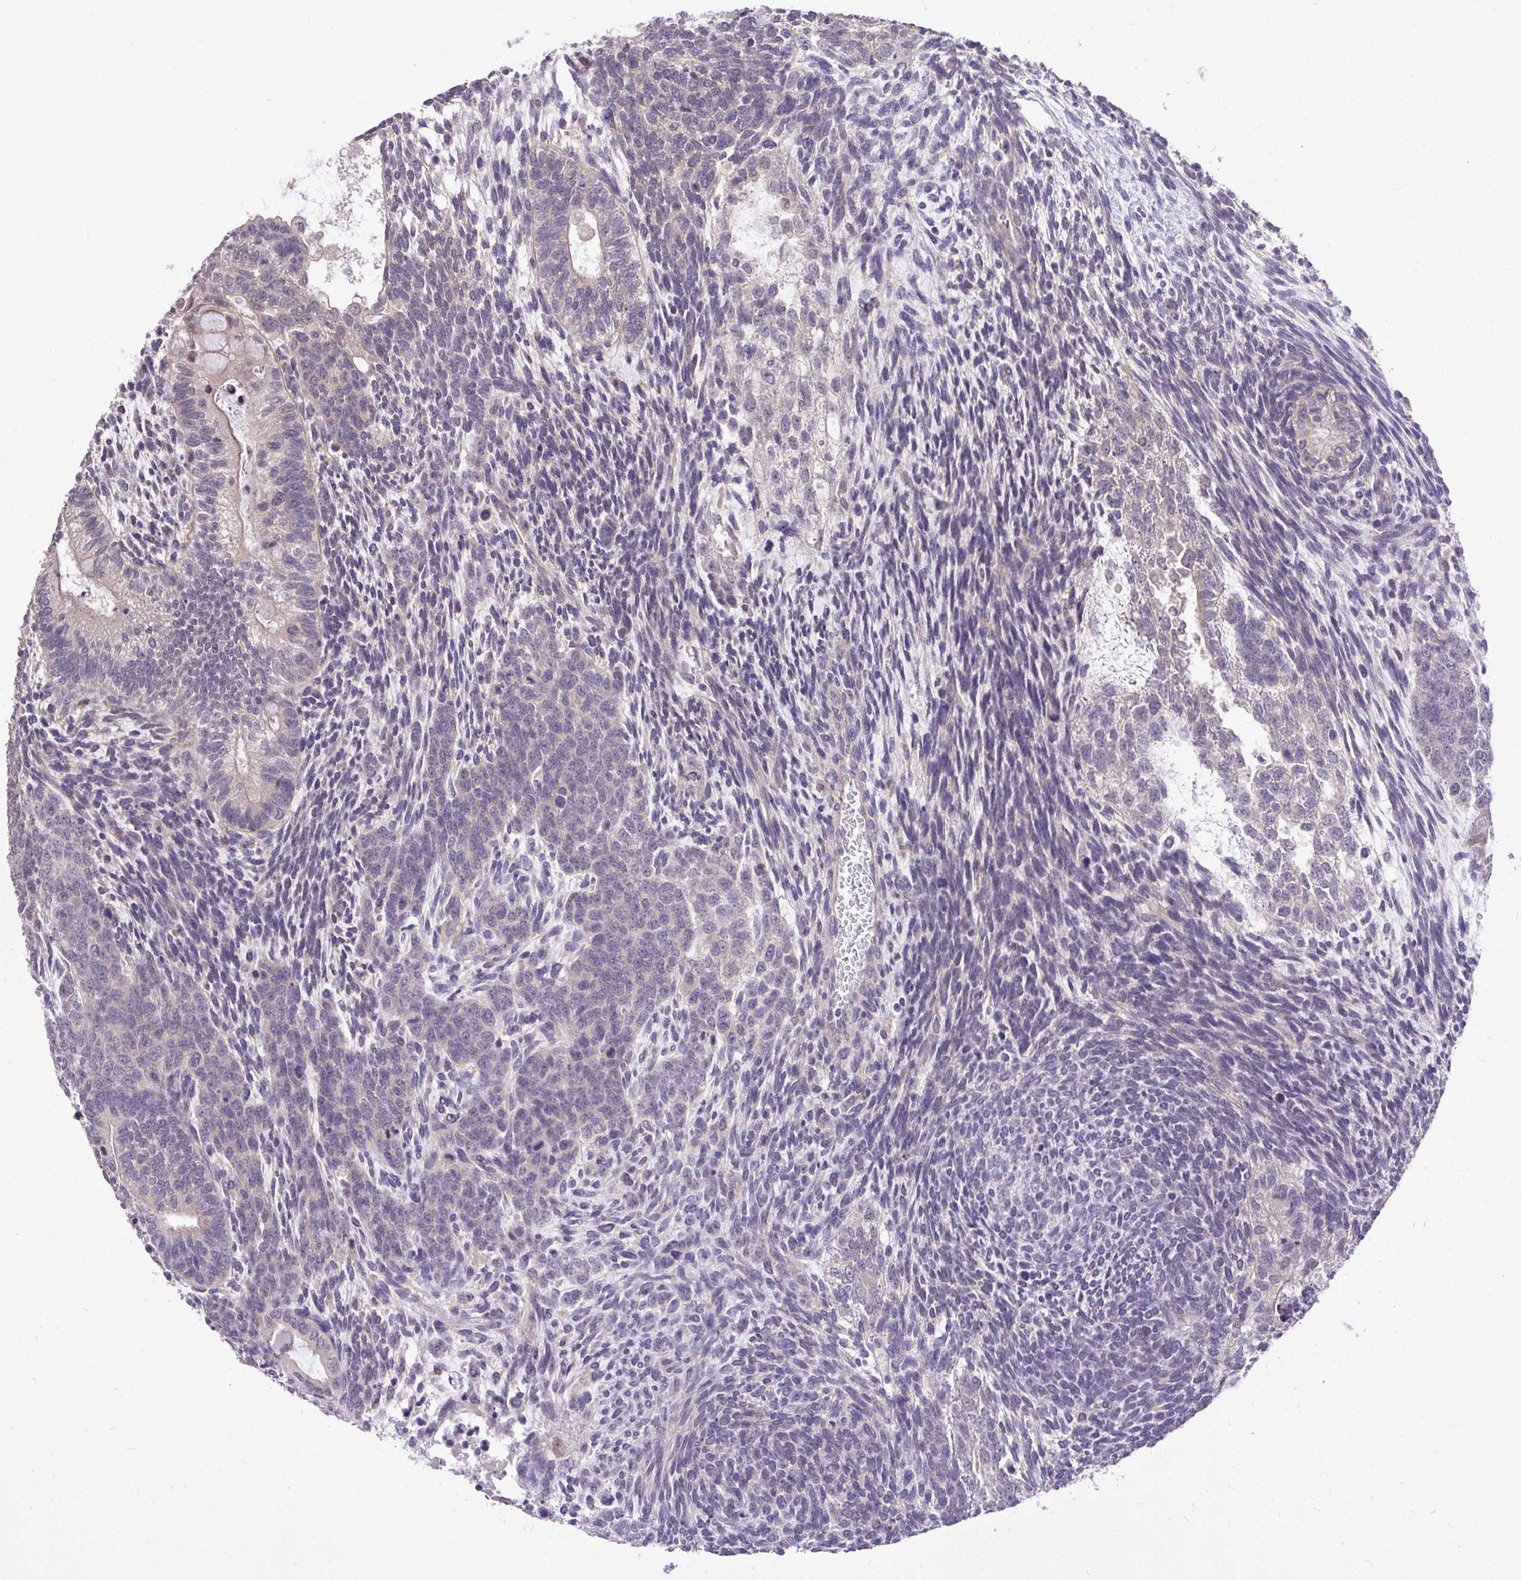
{"staining": {"intensity": "negative", "quantity": "none", "location": "none"}, "tissue": "testis cancer", "cell_type": "Tumor cells", "image_type": "cancer", "snomed": [{"axis": "morphology", "description": "Carcinoma, Embryonal, NOS"}, {"axis": "topography", "description": "Testis"}], "caption": "IHC of embryonal carcinoma (testis) displays no positivity in tumor cells. Brightfield microscopy of immunohistochemistry (IHC) stained with DAB (3,3'-diaminobenzidine) (brown) and hematoxylin (blue), captured at high magnification.", "gene": "MPC2", "patient": {"sex": "male", "age": 23}}